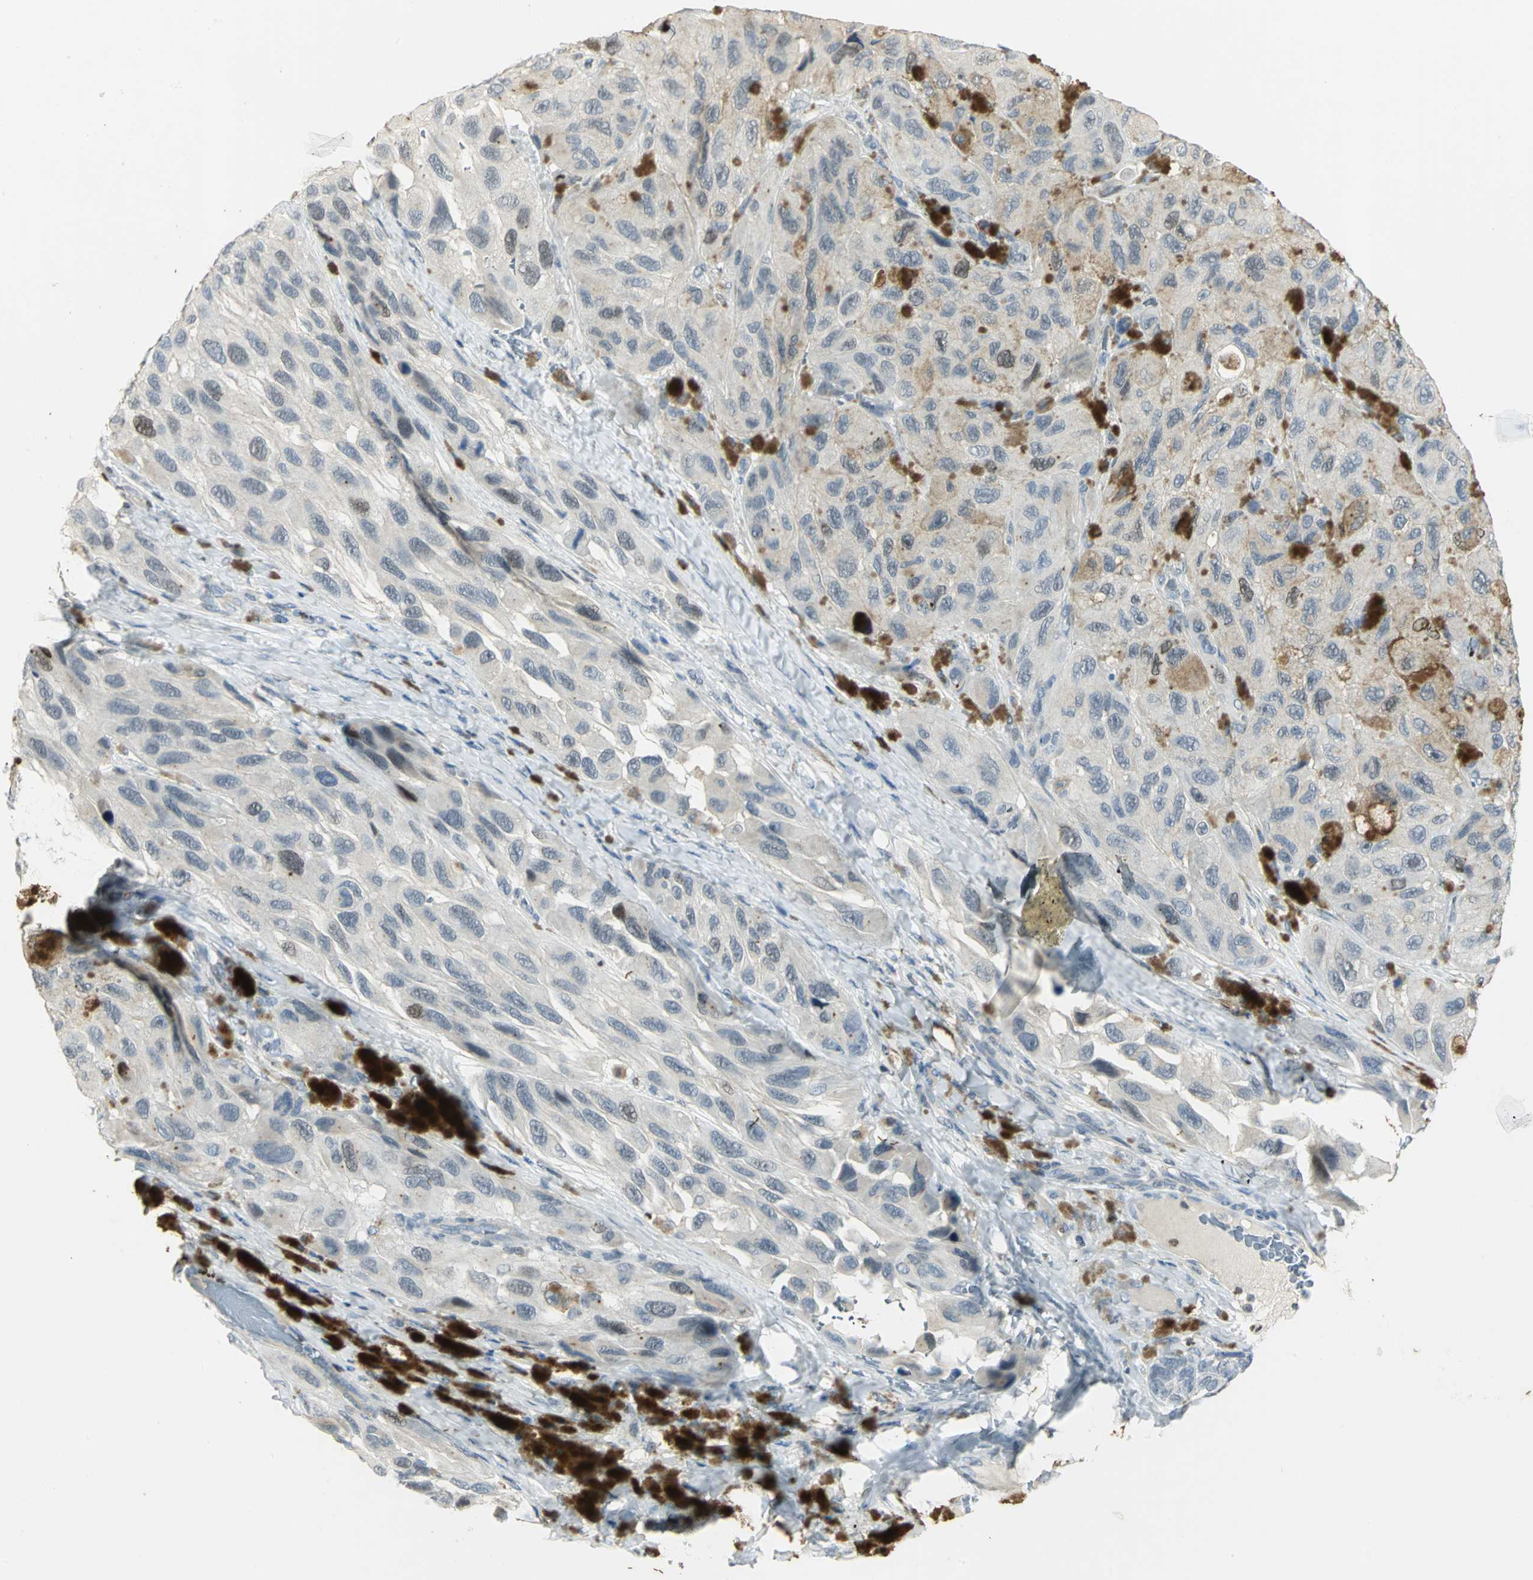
{"staining": {"intensity": "moderate", "quantity": "<25%", "location": "nuclear"}, "tissue": "melanoma", "cell_type": "Tumor cells", "image_type": "cancer", "snomed": [{"axis": "morphology", "description": "Malignant melanoma, NOS"}, {"axis": "topography", "description": "Skin"}], "caption": "Protein analysis of malignant melanoma tissue exhibits moderate nuclear staining in approximately <25% of tumor cells.", "gene": "BCL6", "patient": {"sex": "female", "age": 73}}